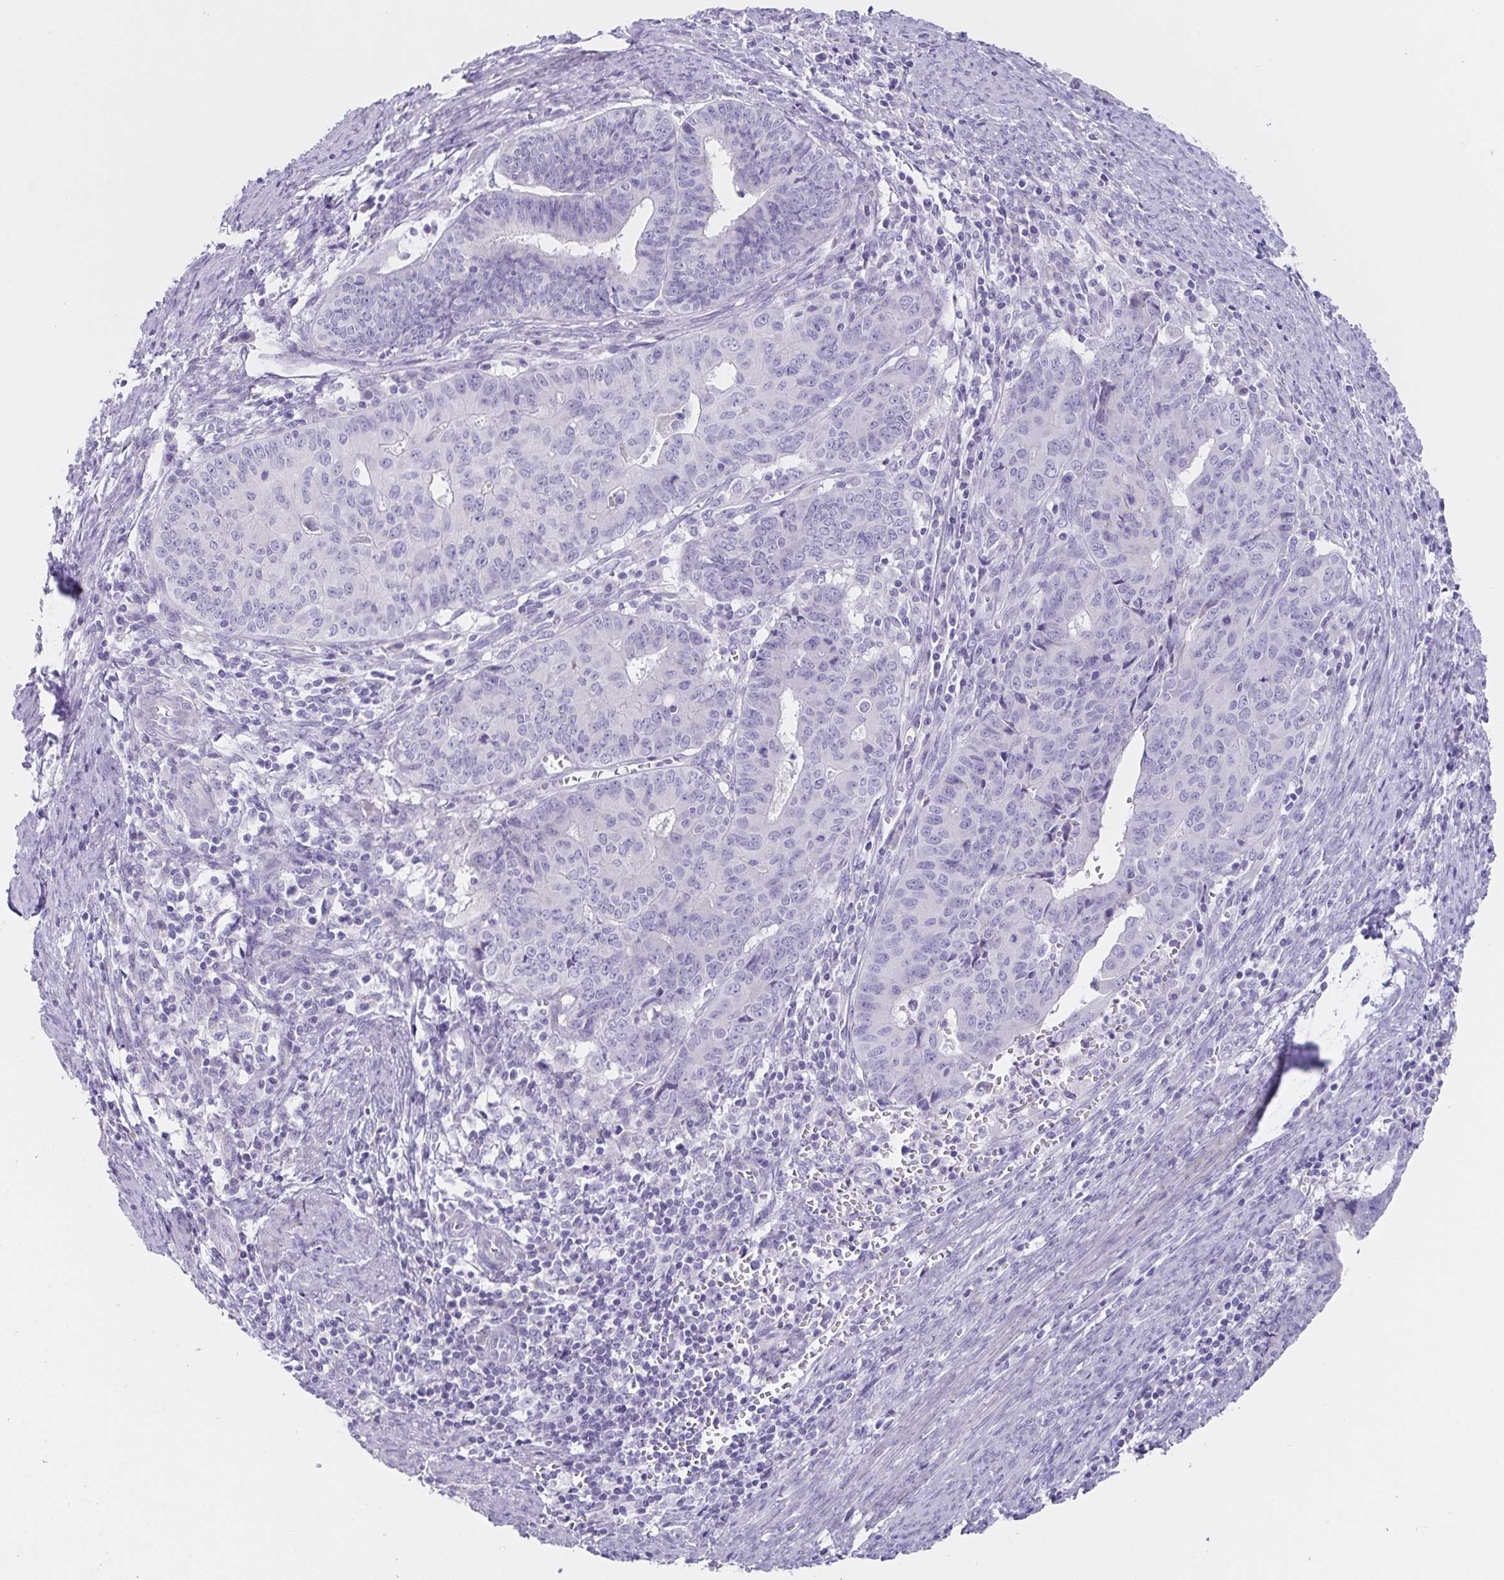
{"staining": {"intensity": "negative", "quantity": "none", "location": "none"}, "tissue": "endometrial cancer", "cell_type": "Tumor cells", "image_type": "cancer", "snomed": [{"axis": "morphology", "description": "Adenocarcinoma, NOS"}, {"axis": "topography", "description": "Endometrium"}], "caption": "Immunohistochemistry (IHC) image of neoplastic tissue: adenocarcinoma (endometrial) stained with DAB shows no significant protein positivity in tumor cells.", "gene": "HDGFL1", "patient": {"sex": "female", "age": 65}}